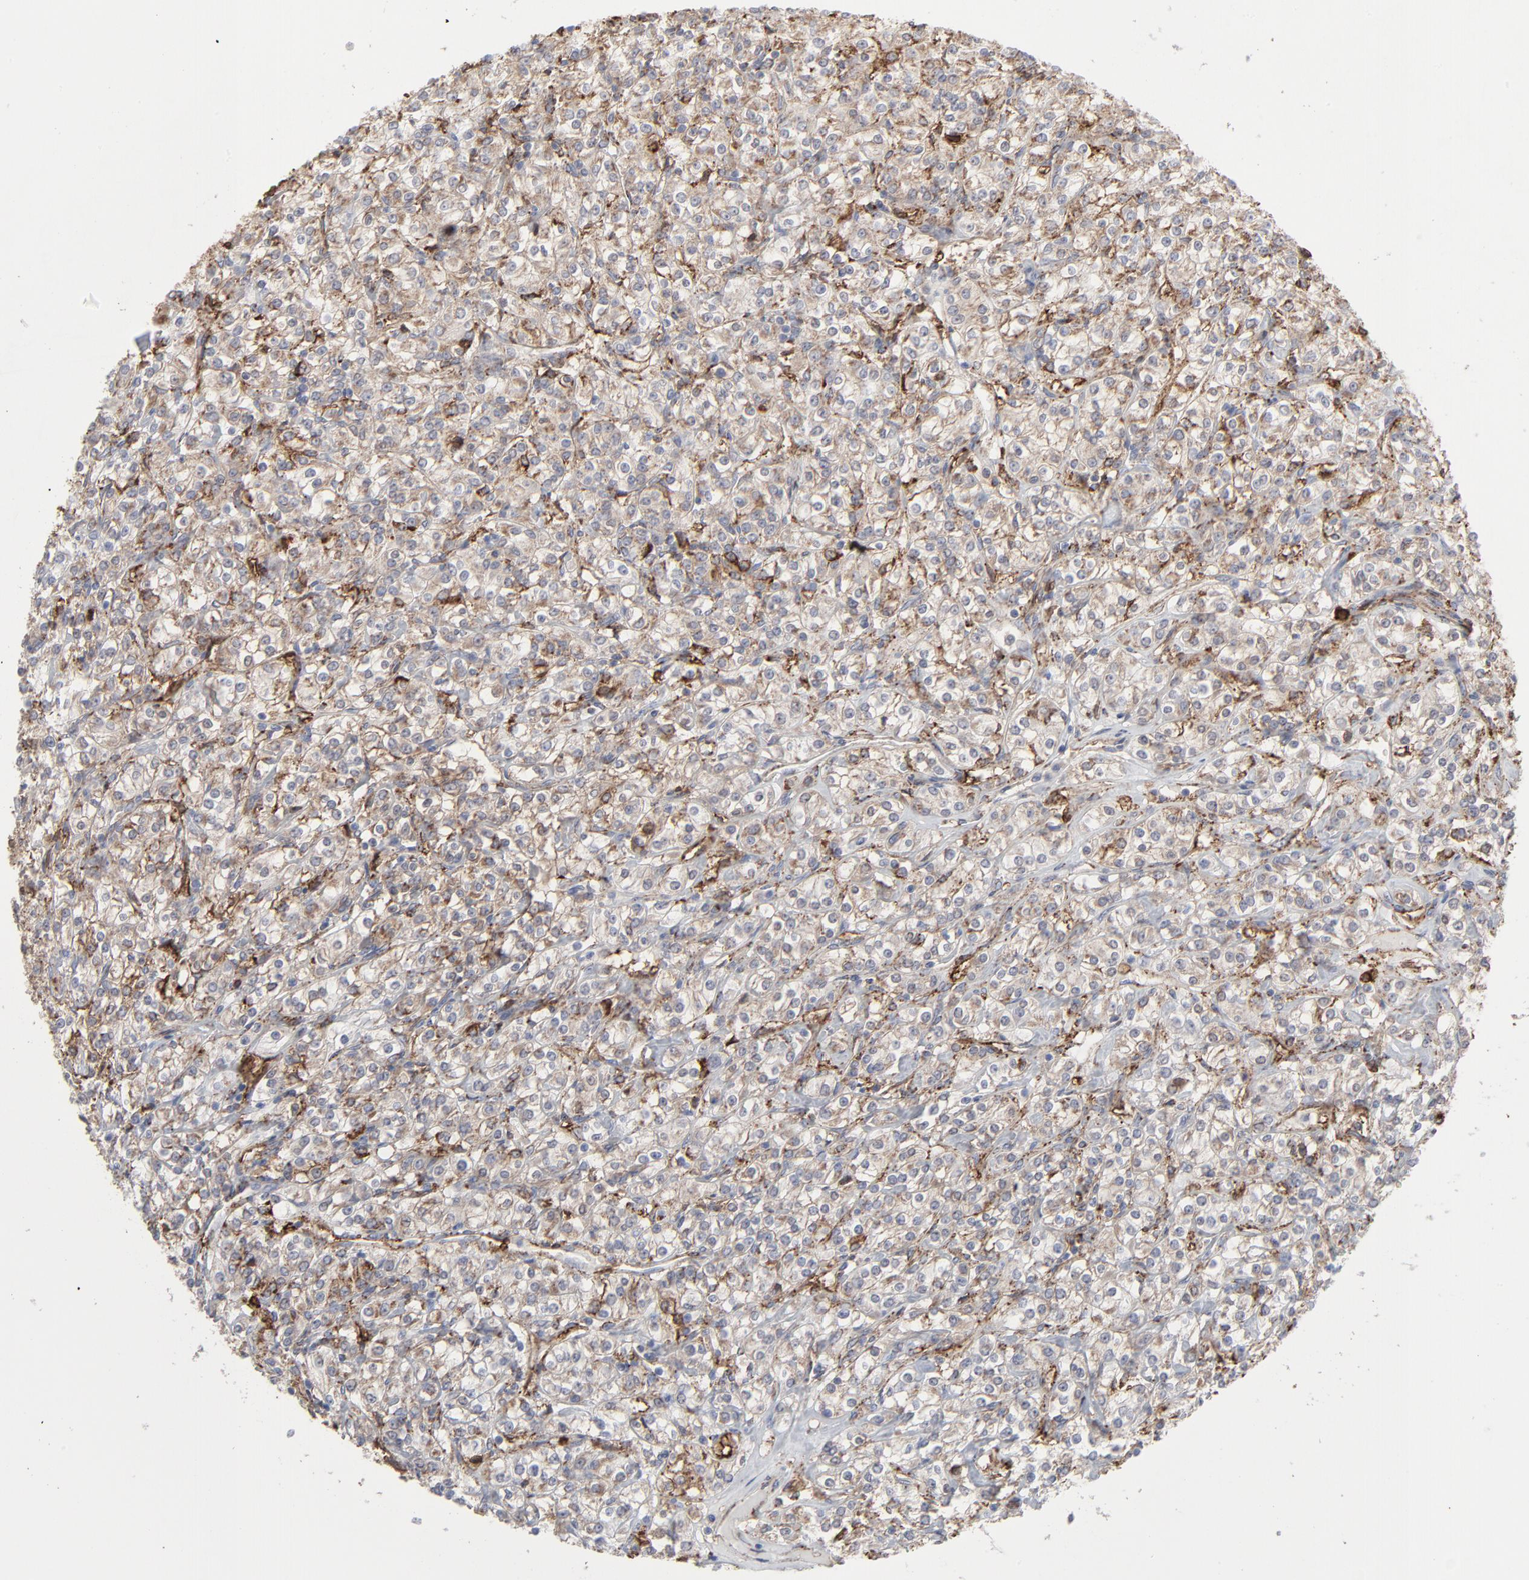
{"staining": {"intensity": "moderate", "quantity": "25%-75%", "location": "cytoplasmic/membranous"}, "tissue": "renal cancer", "cell_type": "Tumor cells", "image_type": "cancer", "snomed": [{"axis": "morphology", "description": "Adenocarcinoma, NOS"}, {"axis": "topography", "description": "Kidney"}], "caption": "Immunohistochemistry micrograph of human renal cancer (adenocarcinoma) stained for a protein (brown), which exhibits medium levels of moderate cytoplasmic/membranous staining in approximately 25%-75% of tumor cells.", "gene": "ANXA5", "patient": {"sex": "male", "age": 77}}